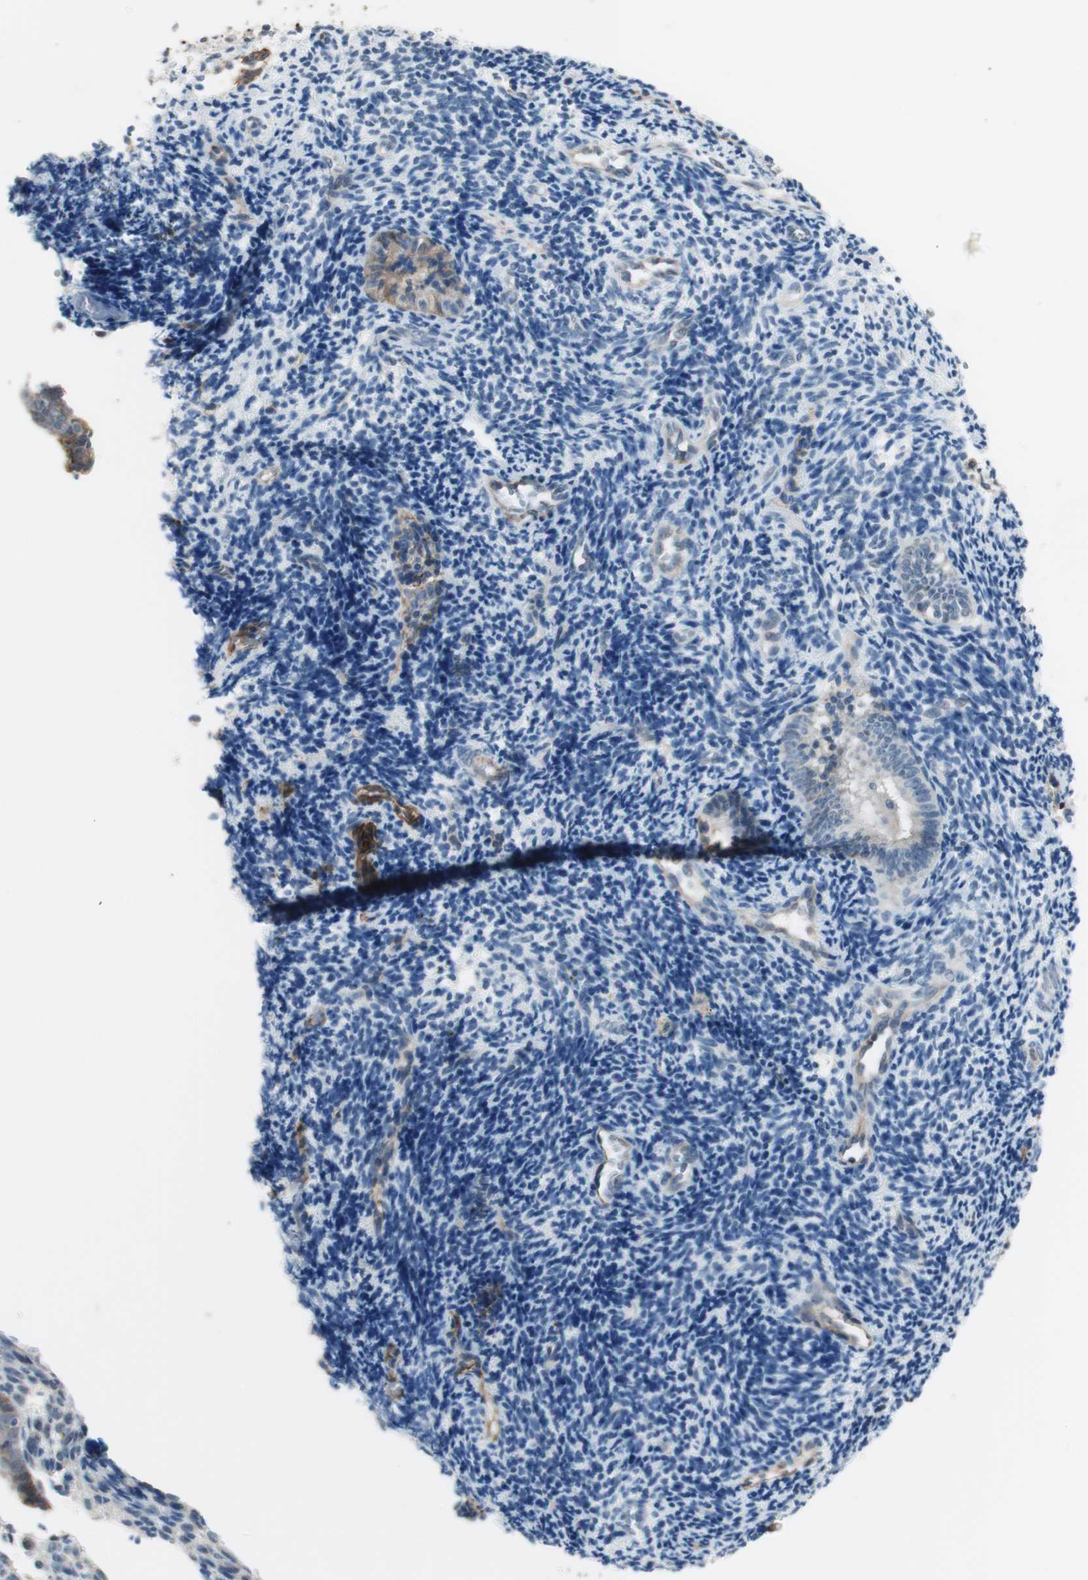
{"staining": {"intensity": "negative", "quantity": "none", "location": "none"}, "tissue": "endometrium", "cell_type": "Cells in endometrial stroma", "image_type": "normal", "snomed": [{"axis": "morphology", "description": "Normal tissue, NOS"}, {"axis": "topography", "description": "Uterus"}, {"axis": "topography", "description": "Endometrium"}], "caption": "Immunohistochemistry micrograph of unremarkable endometrium stained for a protein (brown), which demonstrates no staining in cells in endometrial stroma. (DAB immunohistochemistry (IHC) visualized using brightfield microscopy, high magnification).", "gene": "ITGB4", "patient": {"sex": "female", "age": 33}}